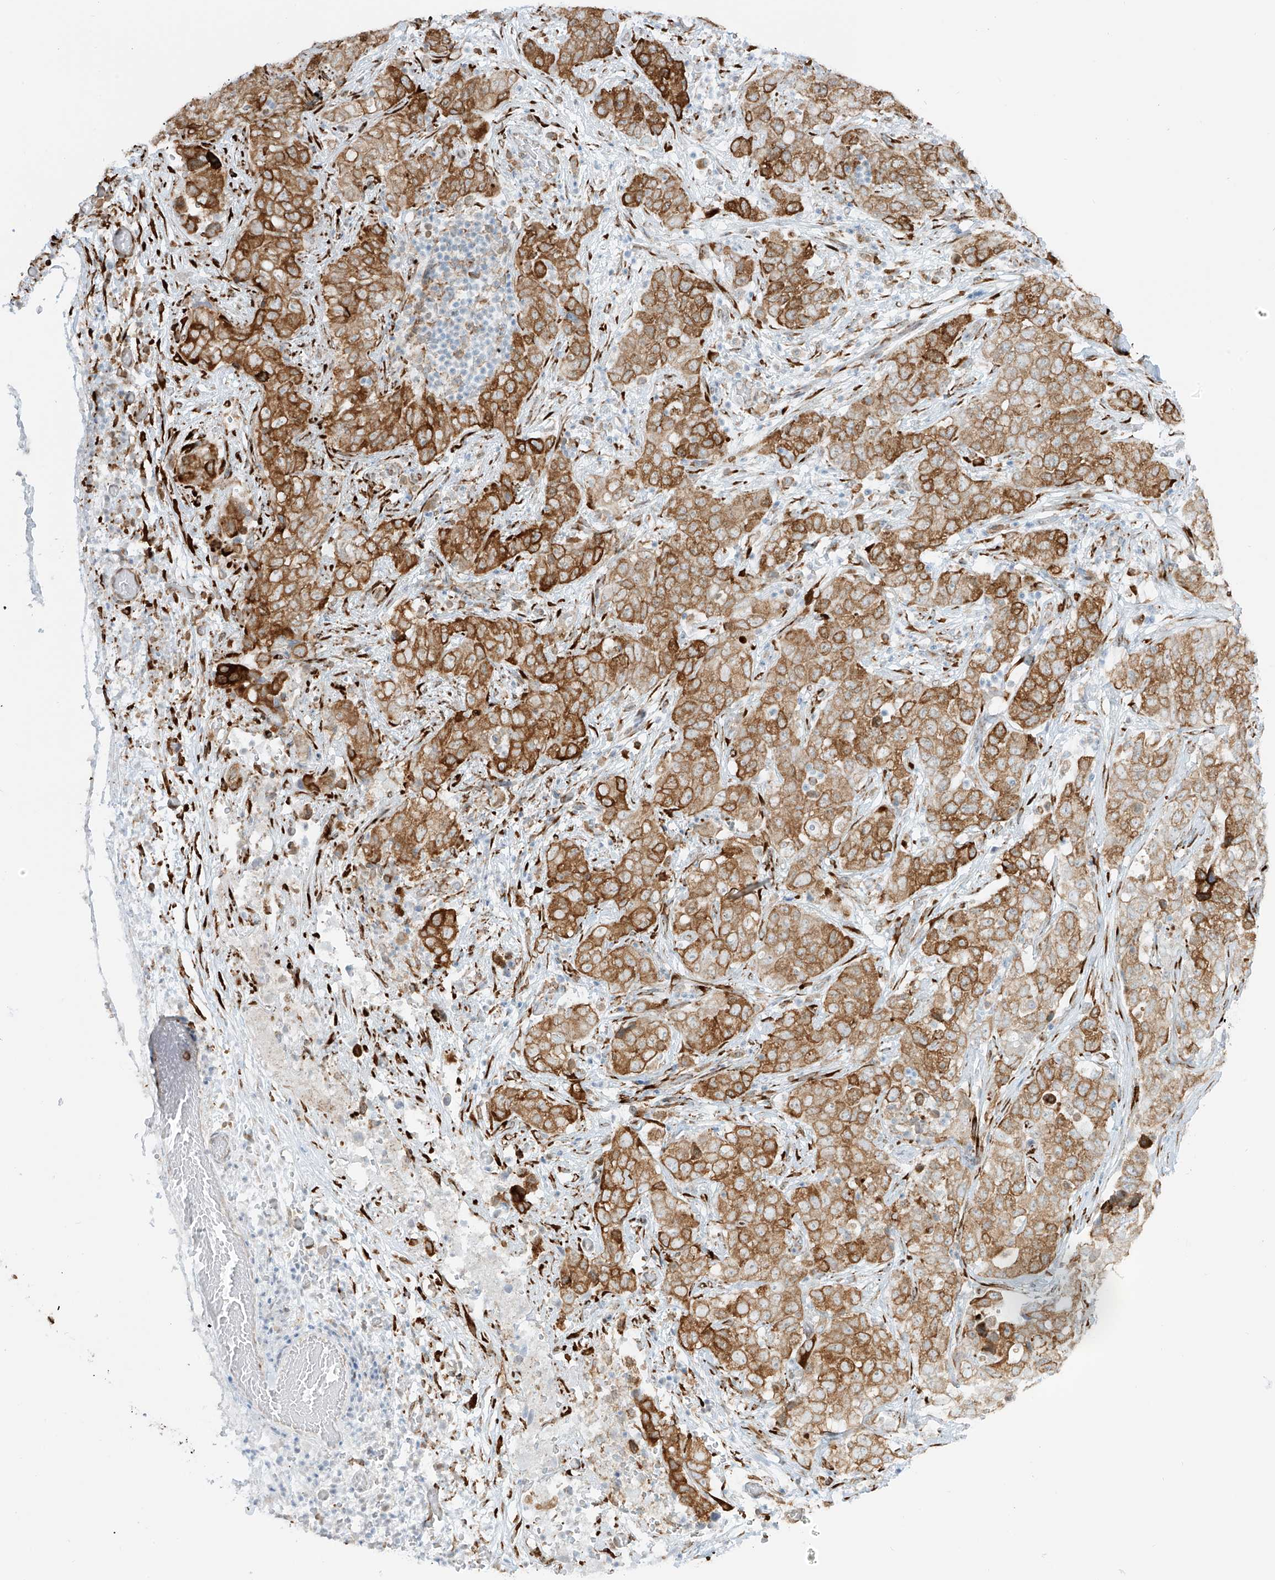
{"staining": {"intensity": "strong", "quantity": ">75%", "location": "cytoplasmic/membranous"}, "tissue": "stomach cancer", "cell_type": "Tumor cells", "image_type": "cancer", "snomed": [{"axis": "morphology", "description": "Normal tissue, NOS"}, {"axis": "morphology", "description": "Adenocarcinoma, NOS"}, {"axis": "topography", "description": "Lymph node"}, {"axis": "topography", "description": "Stomach"}], "caption": "Protein analysis of stomach cancer (adenocarcinoma) tissue shows strong cytoplasmic/membranous positivity in approximately >75% of tumor cells.", "gene": "LRRC59", "patient": {"sex": "male", "age": 48}}